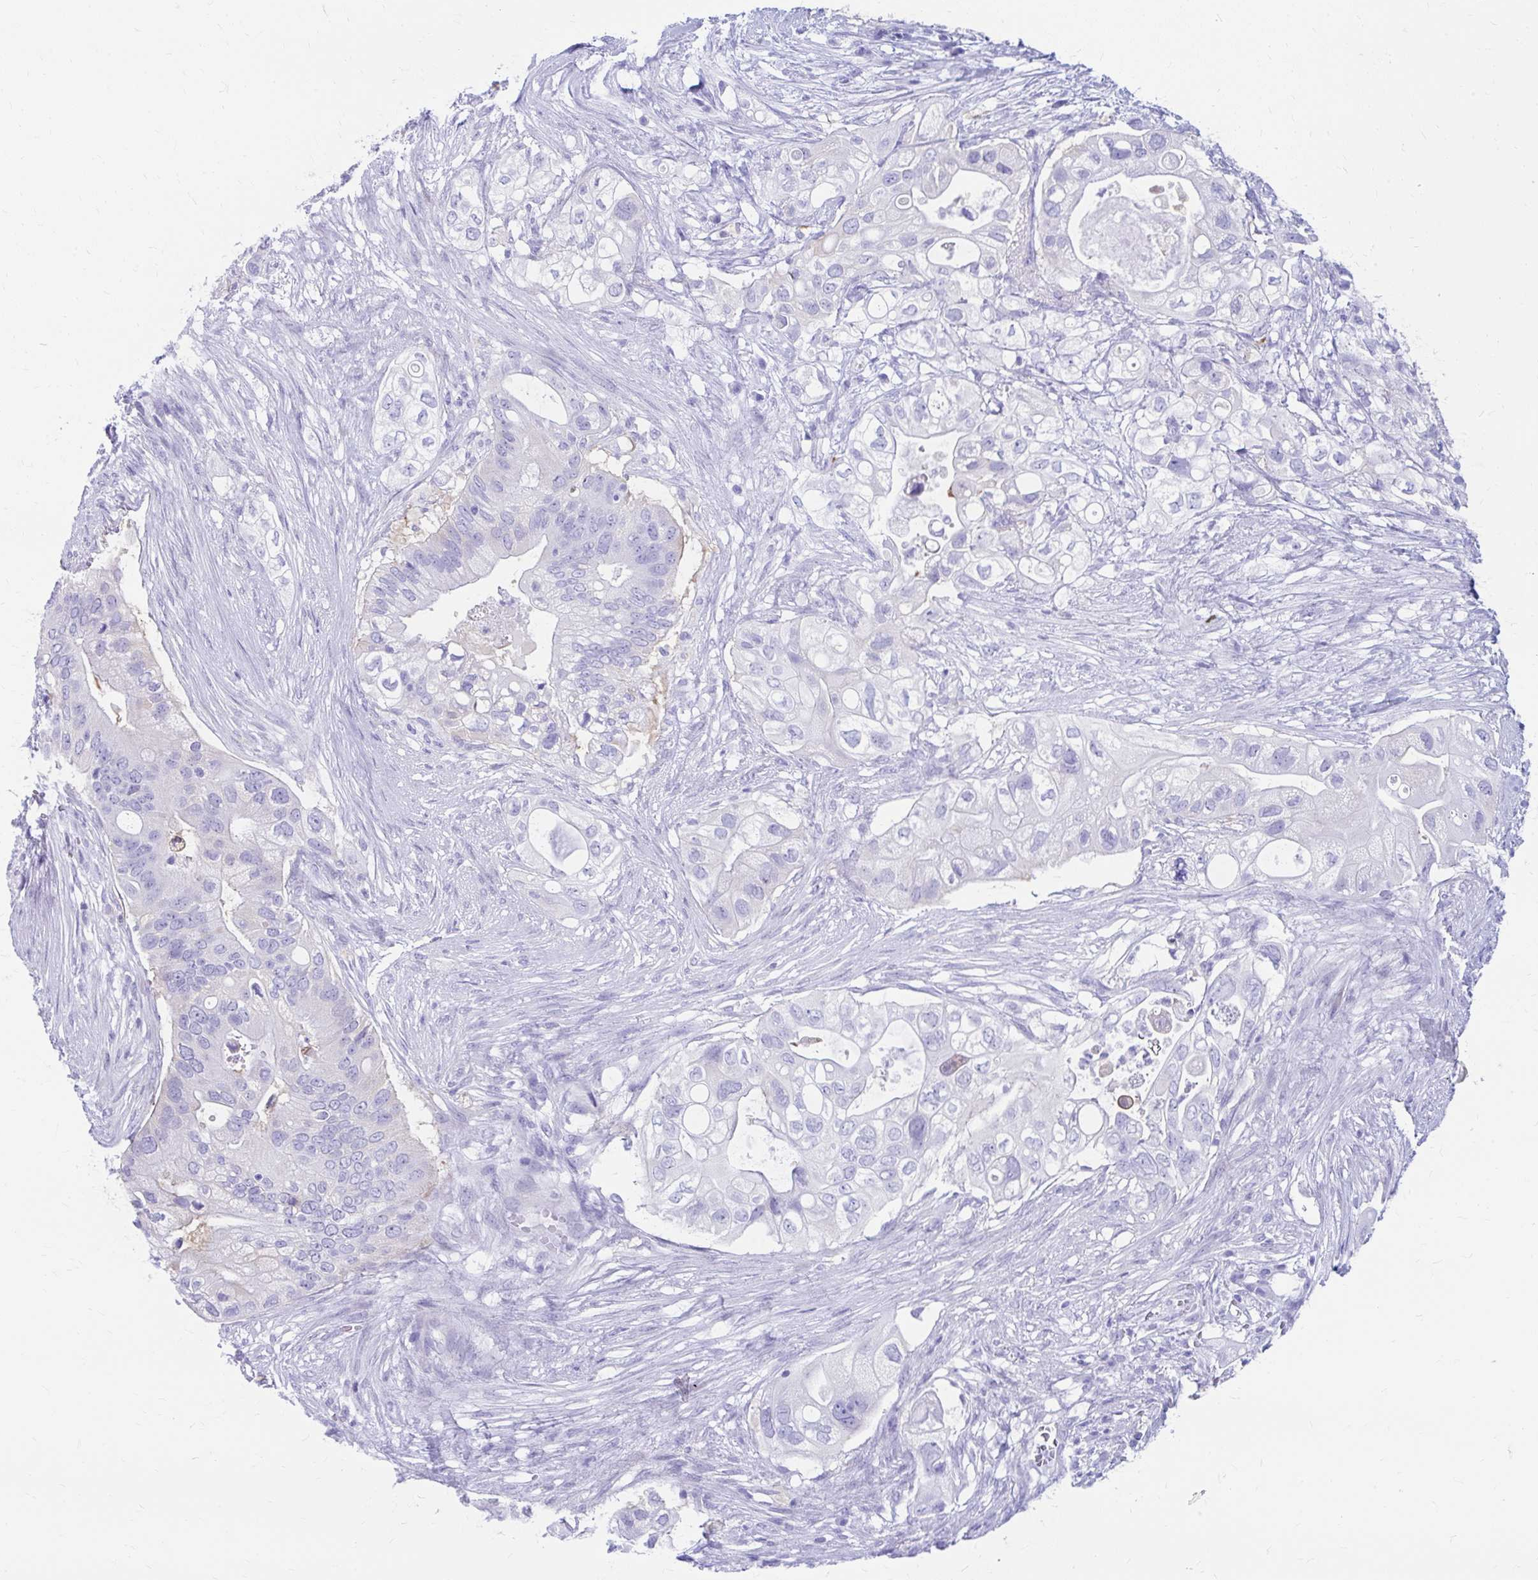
{"staining": {"intensity": "negative", "quantity": "none", "location": "none"}, "tissue": "pancreatic cancer", "cell_type": "Tumor cells", "image_type": "cancer", "snomed": [{"axis": "morphology", "description": "Adenocarcinoma, NOS"}, {"axis": "topography", "description": "Pancreas"}], "caption": "Immunohistochemistry (IHC) histopathology image of neoplastic tissue: human adenocarcinoma (pancreatic) stained with DAB (3,3'-diaminobenzidine) displays no significant protein expression in tumor cells.", "gene": "NSG2", "patient": {"sex": "female", "age": 72}}